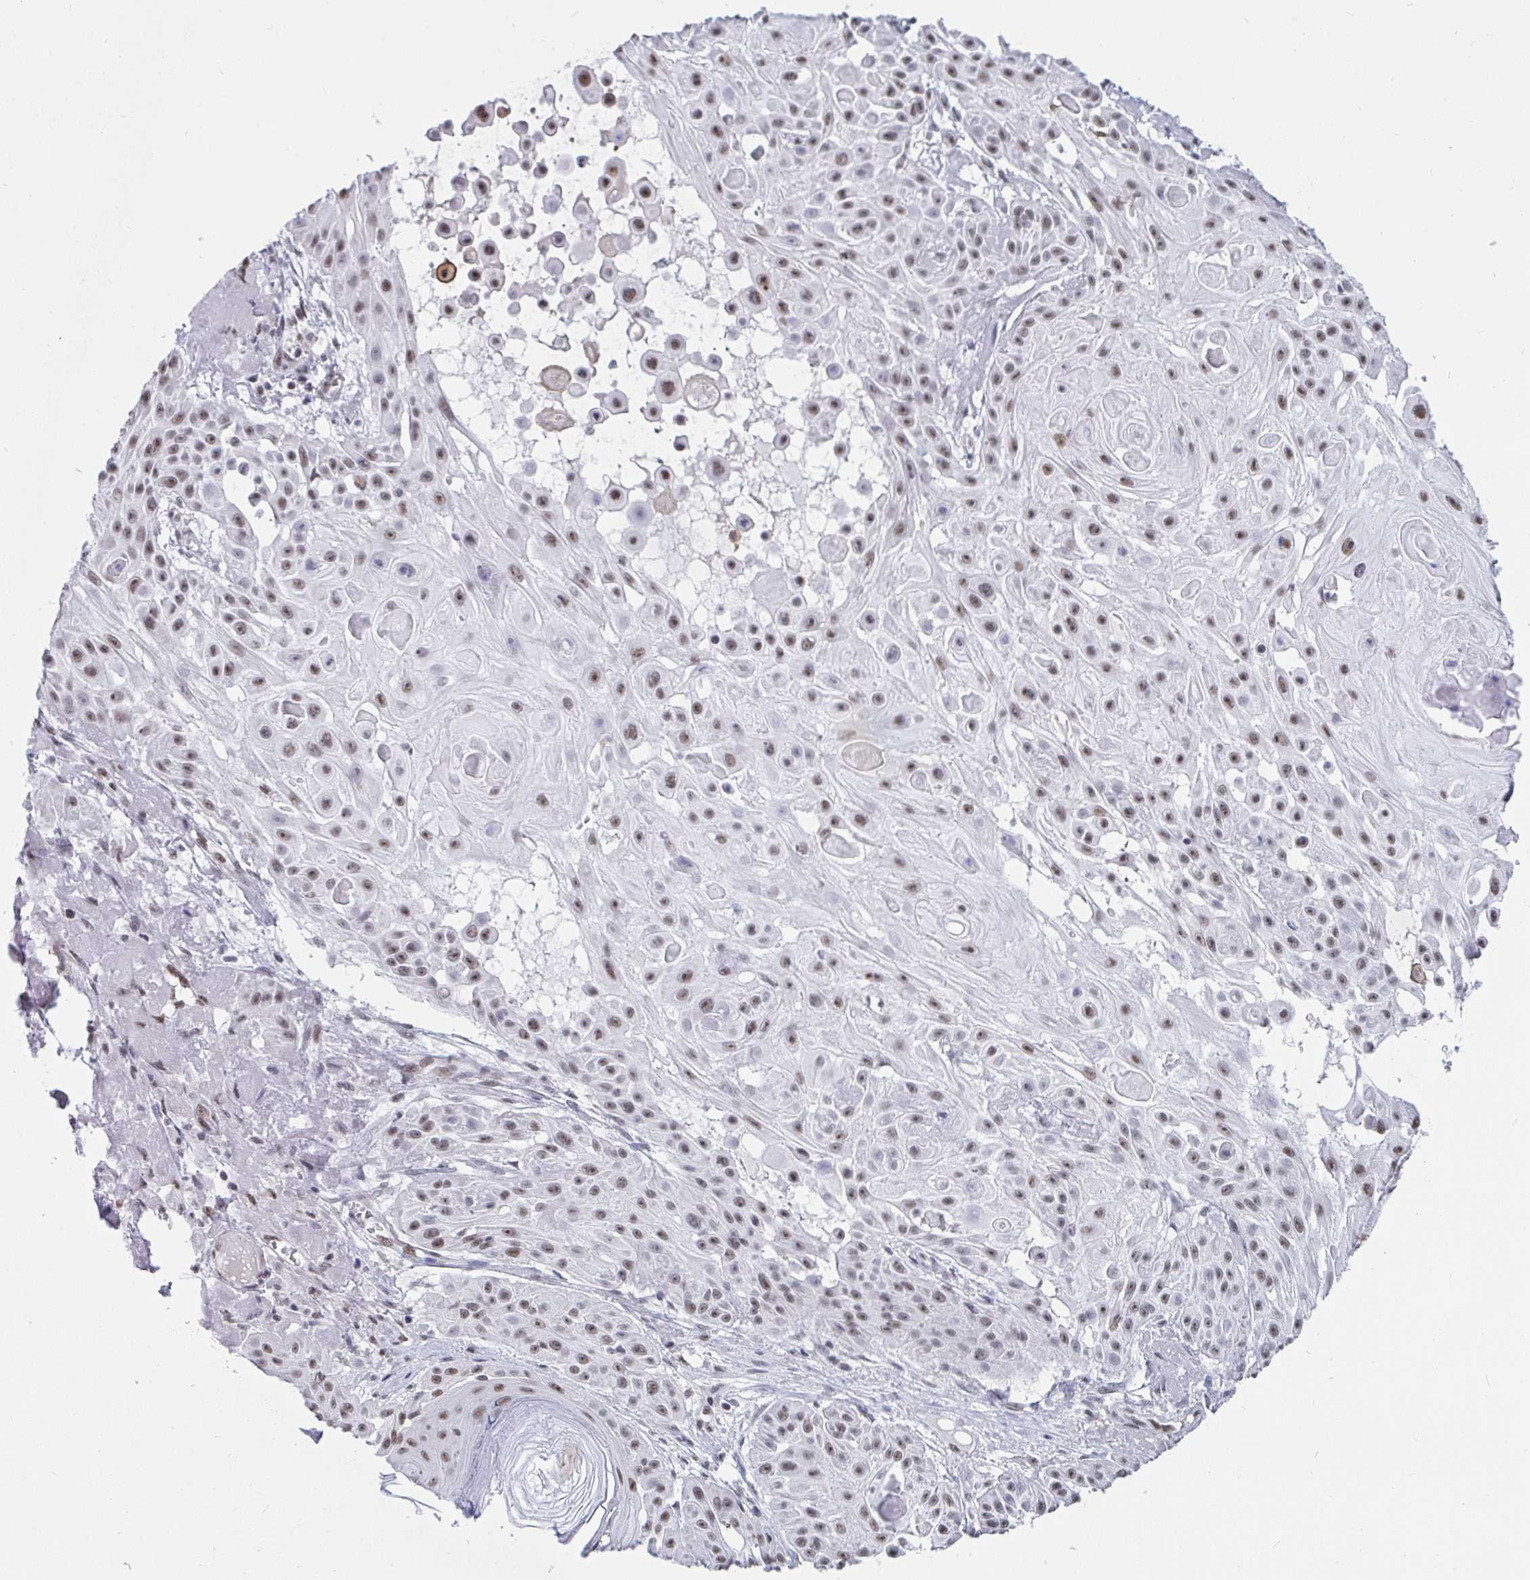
{"staining": {"intensity": "weak", "quantity": ">75%", "location": "nuclear"}, "tissue": "skin cancer", "cell_type": "Tumor cells", "image_type": "cancer", "snomed": [{"axis": "morphology", "description": "Squamous cell carcinoma, NOS"}, {"axis": "topography", "description": "Skin"}], "caption": "Brown immunohistochemical staining in skin cancer (squamous cell carcinoma) reveals weak nuclear positivity in about >75% of tumor cells. (DAB IHC, brown staining for protein, blue staining for nuclei).", "gene": "TRIP12", "patient": {"sex": "male", "age": 91}}